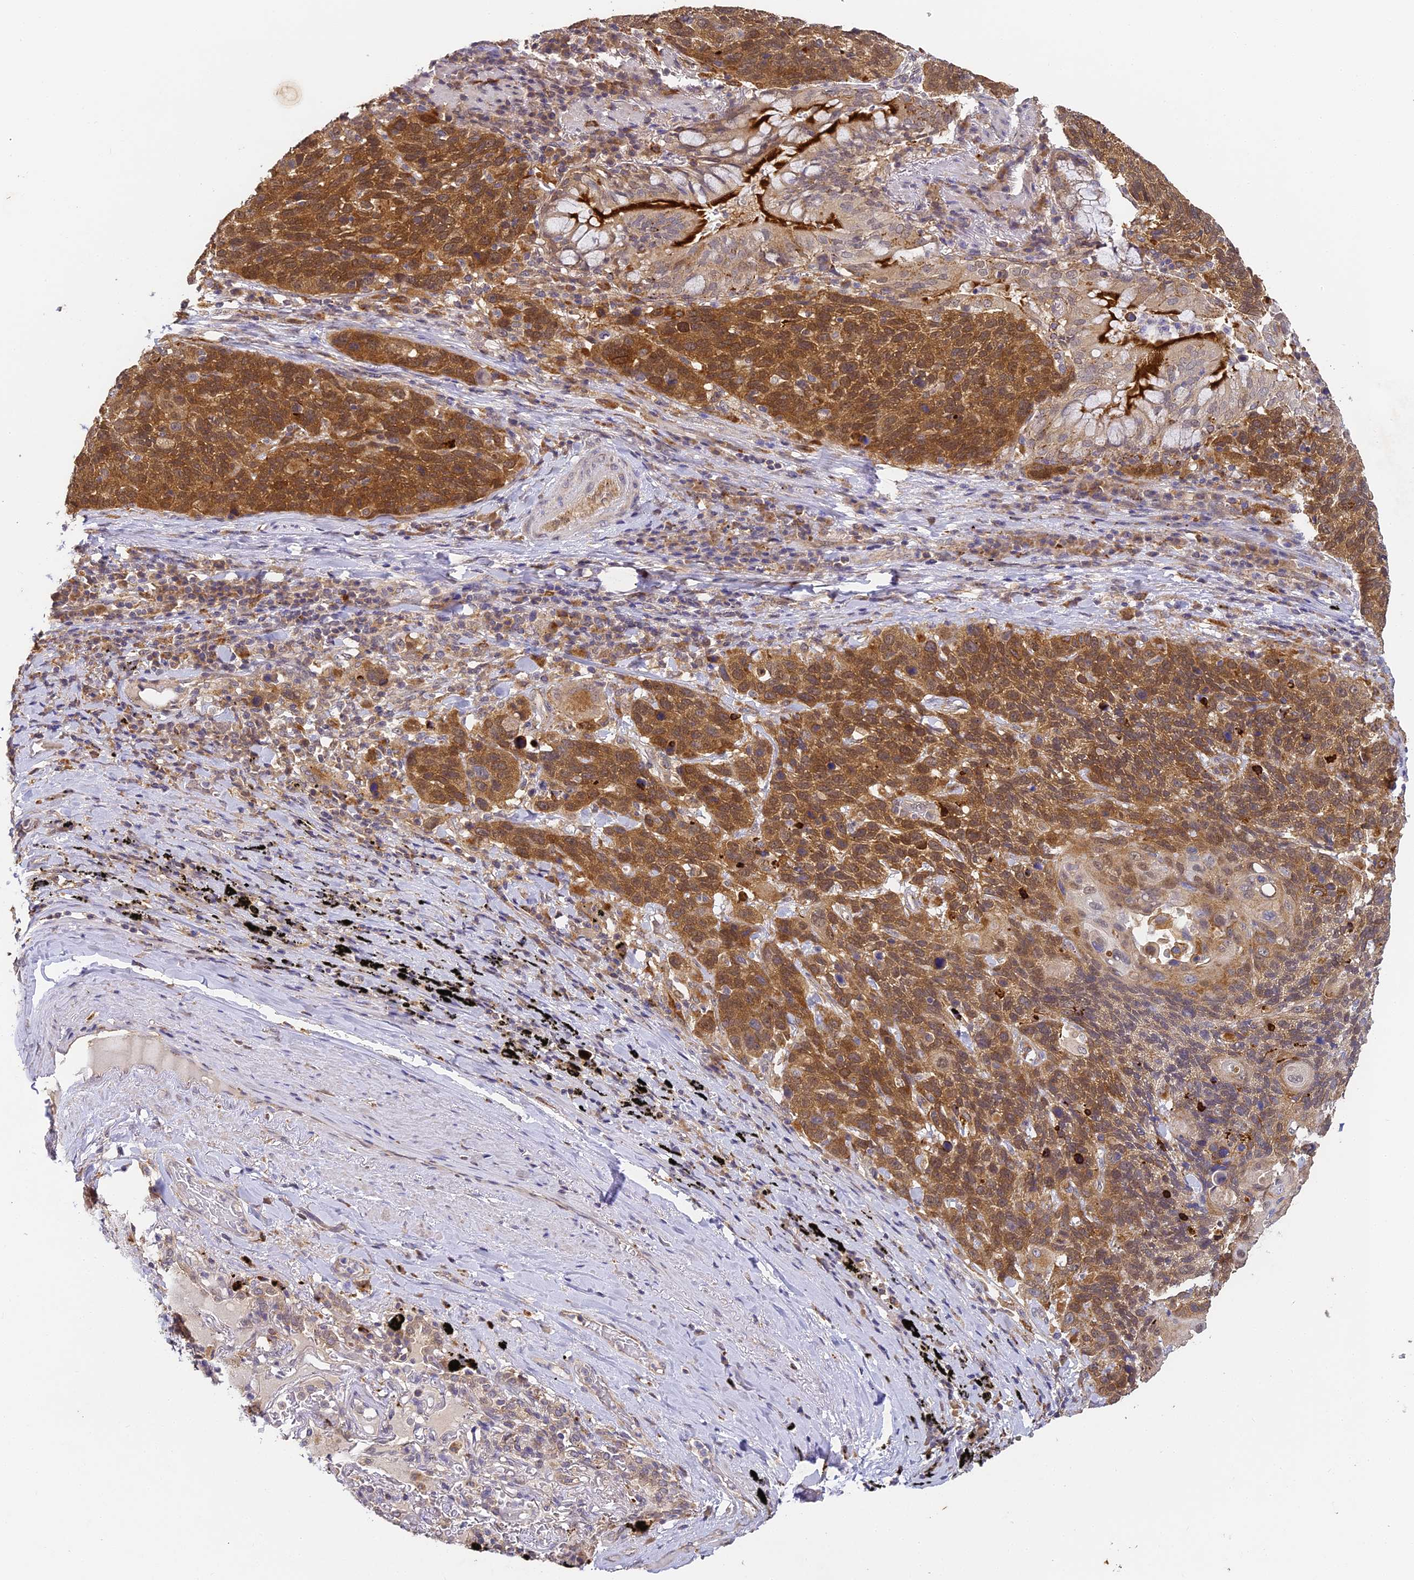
{"staining": {"intensity": "strong", "quantity": ">75%", "location": "cytoplasmic/membranous,nuclear"}, "tissue": "lung cancer", "cell_type": "Tumor cells", "image_type": "cancer", "snomed": [{"axis": "morphology", "description": "Squamous cell carcinoma, NOS"}, {"axis": "topography", "description": "Lung"}], "caption": "This histopathology image shows immunohistochemistry staining of lung squamous cell carcinoma, with high strong cytoplasmic/membranous and nuclear staining in about >75% of tumor cells.", "gene": "YAE1", "patient": {"sex": "male", "age": 66}}